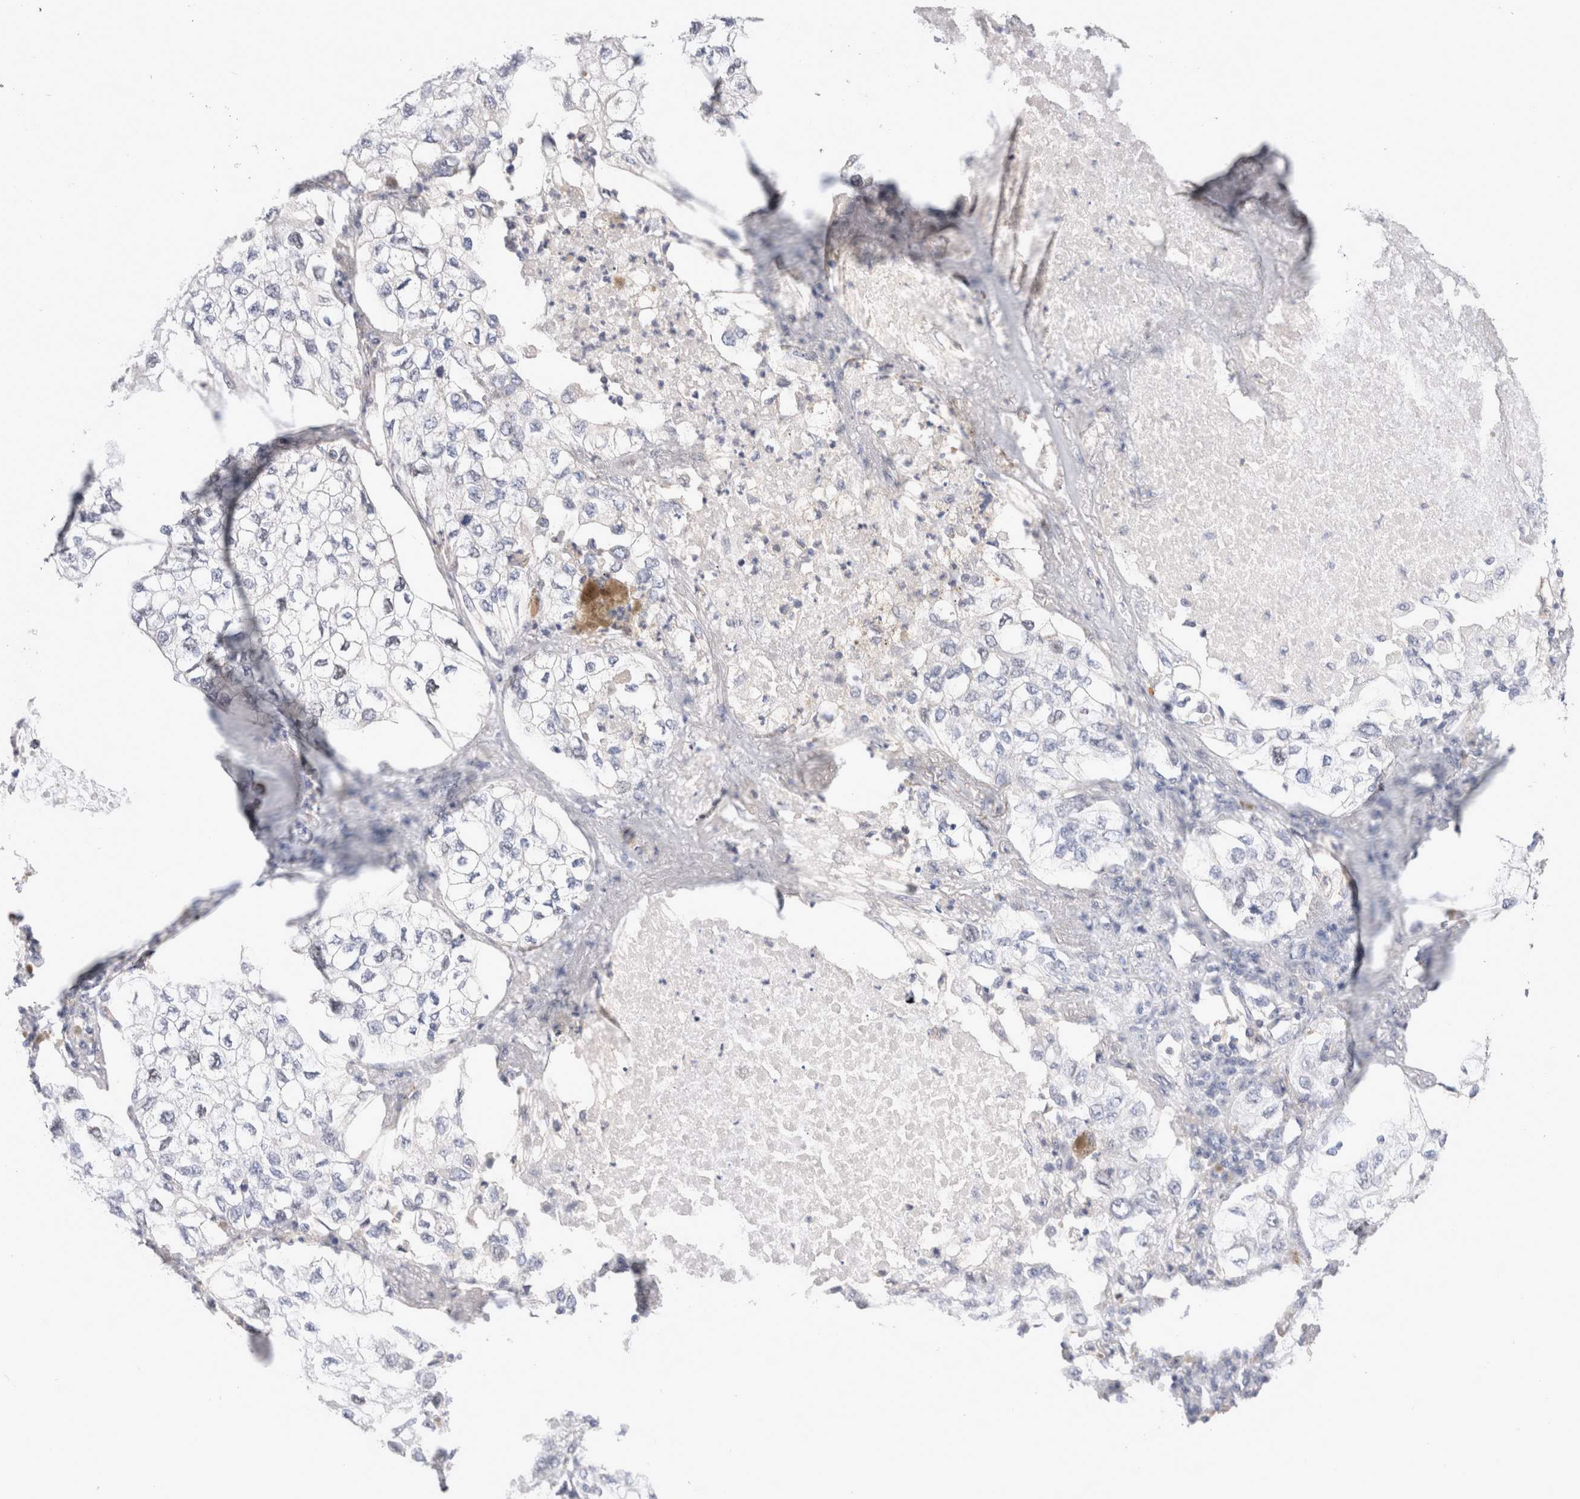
{"staining": {"intensity": "weak", "quantity": "<25%", "location": "nuclear"}, "tissue": "lung cancer", "cell_type": "Tumor cells", "image_type": "cancer", "snomed": [{"axis": "morphology", "description": "Adenocarcinoma, NOS"}, {"axis": "topography", "description": "Lung"}], "caption": "High power microscopy micrograph of an IHC image of lung cancer (adenocarcinoma), revealing no significant positivity in tumor cells.", "gene": "KNL1", "patient": {"sex": "male", "age": 63}}